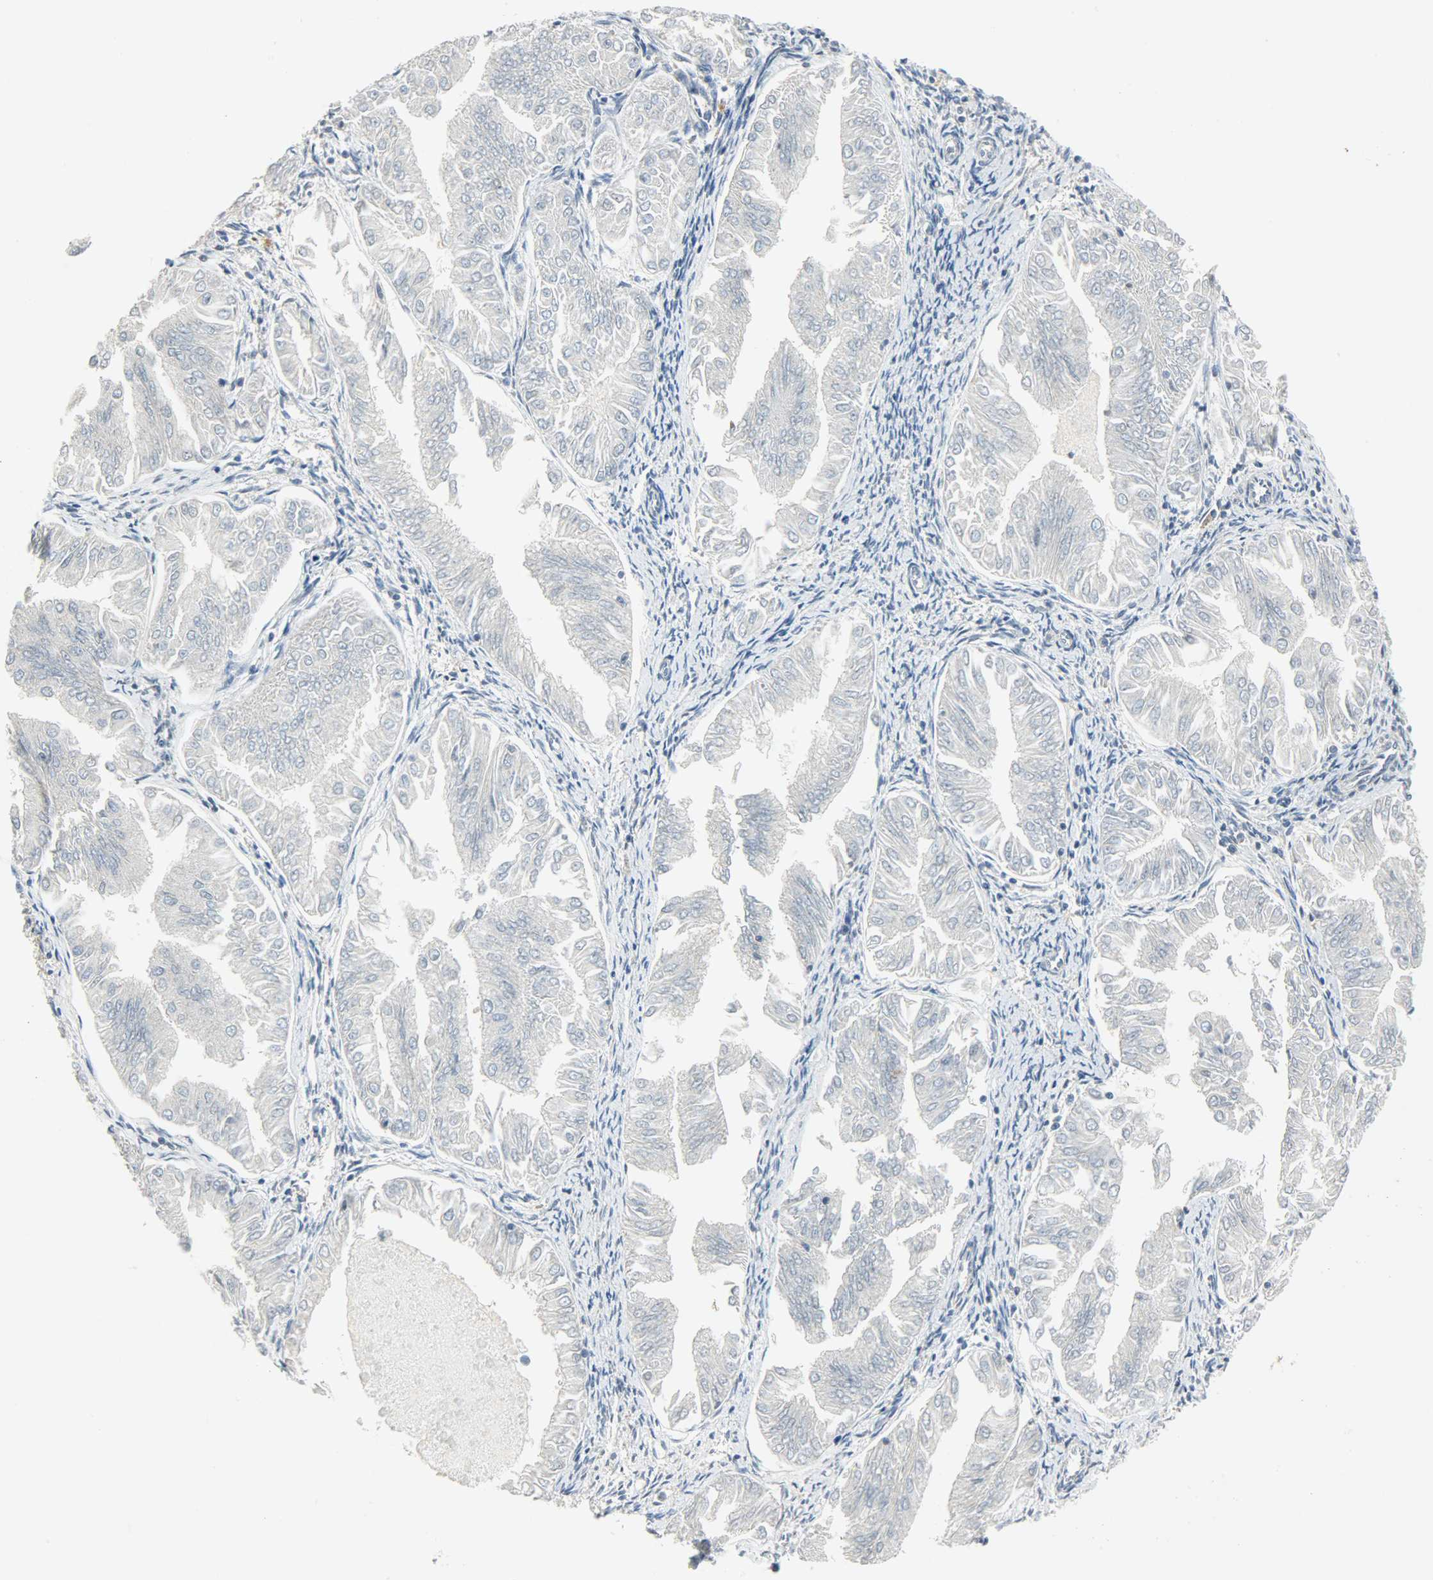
{"staining": {"intensity": "negative", "quantity": "none", "location": "none"}, "tissue": "endometrial cancer", "cell_type": "Tumor cells", "image_type": "cancer", "snomed": [{"axis": "morphology", "description": "Adenocarcinoma, NOS"}, {"axis": "topography", "description": "Endometrium"}], "caption": "A photomicrograph of human endometrial cancer (adenocarcinoma) is negative for staining in tumor cells.", "gene": "AURKB", "patient": {"sex": "female", "age": 53}}